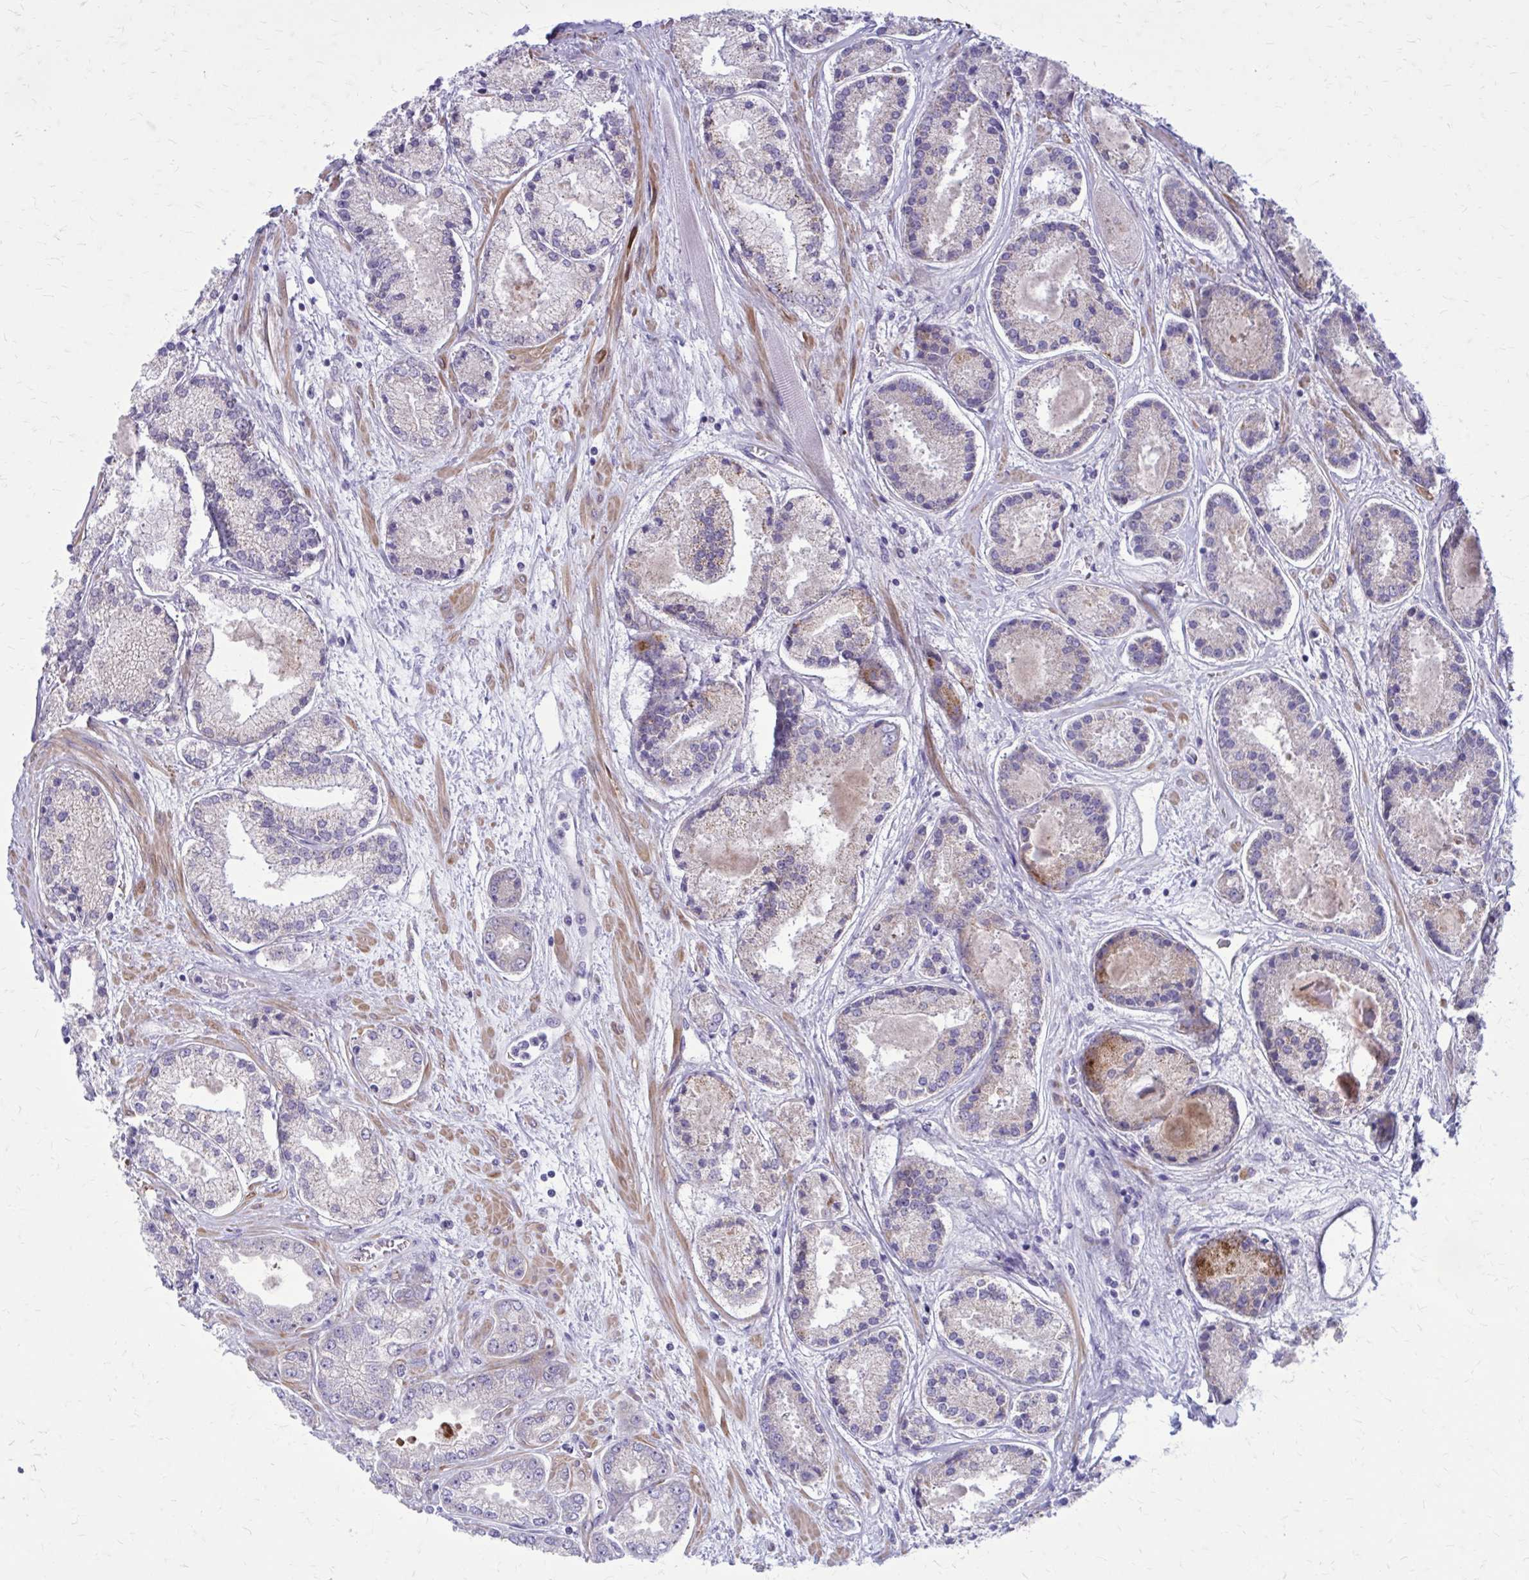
{"staining": {"intensity": "negative", "quantity": "none", "location": "none"}, "tissue": "prostate cancer", "cell_type": "Tumor cells", "image_type": "cancer", "snomed": [{"axis": "morphology", "description": "Adenocarcinoma, High grade"}, {"axis": "topography", "description": "Prostate"}], "caption": "Immunohistochemistry (IHC) of human adenocarcinoma (high-grade) (prostate) displays no positivity in tumor cells.", "gene": "GIGYF2", "patient": {"sex": "male", "age": 67}}